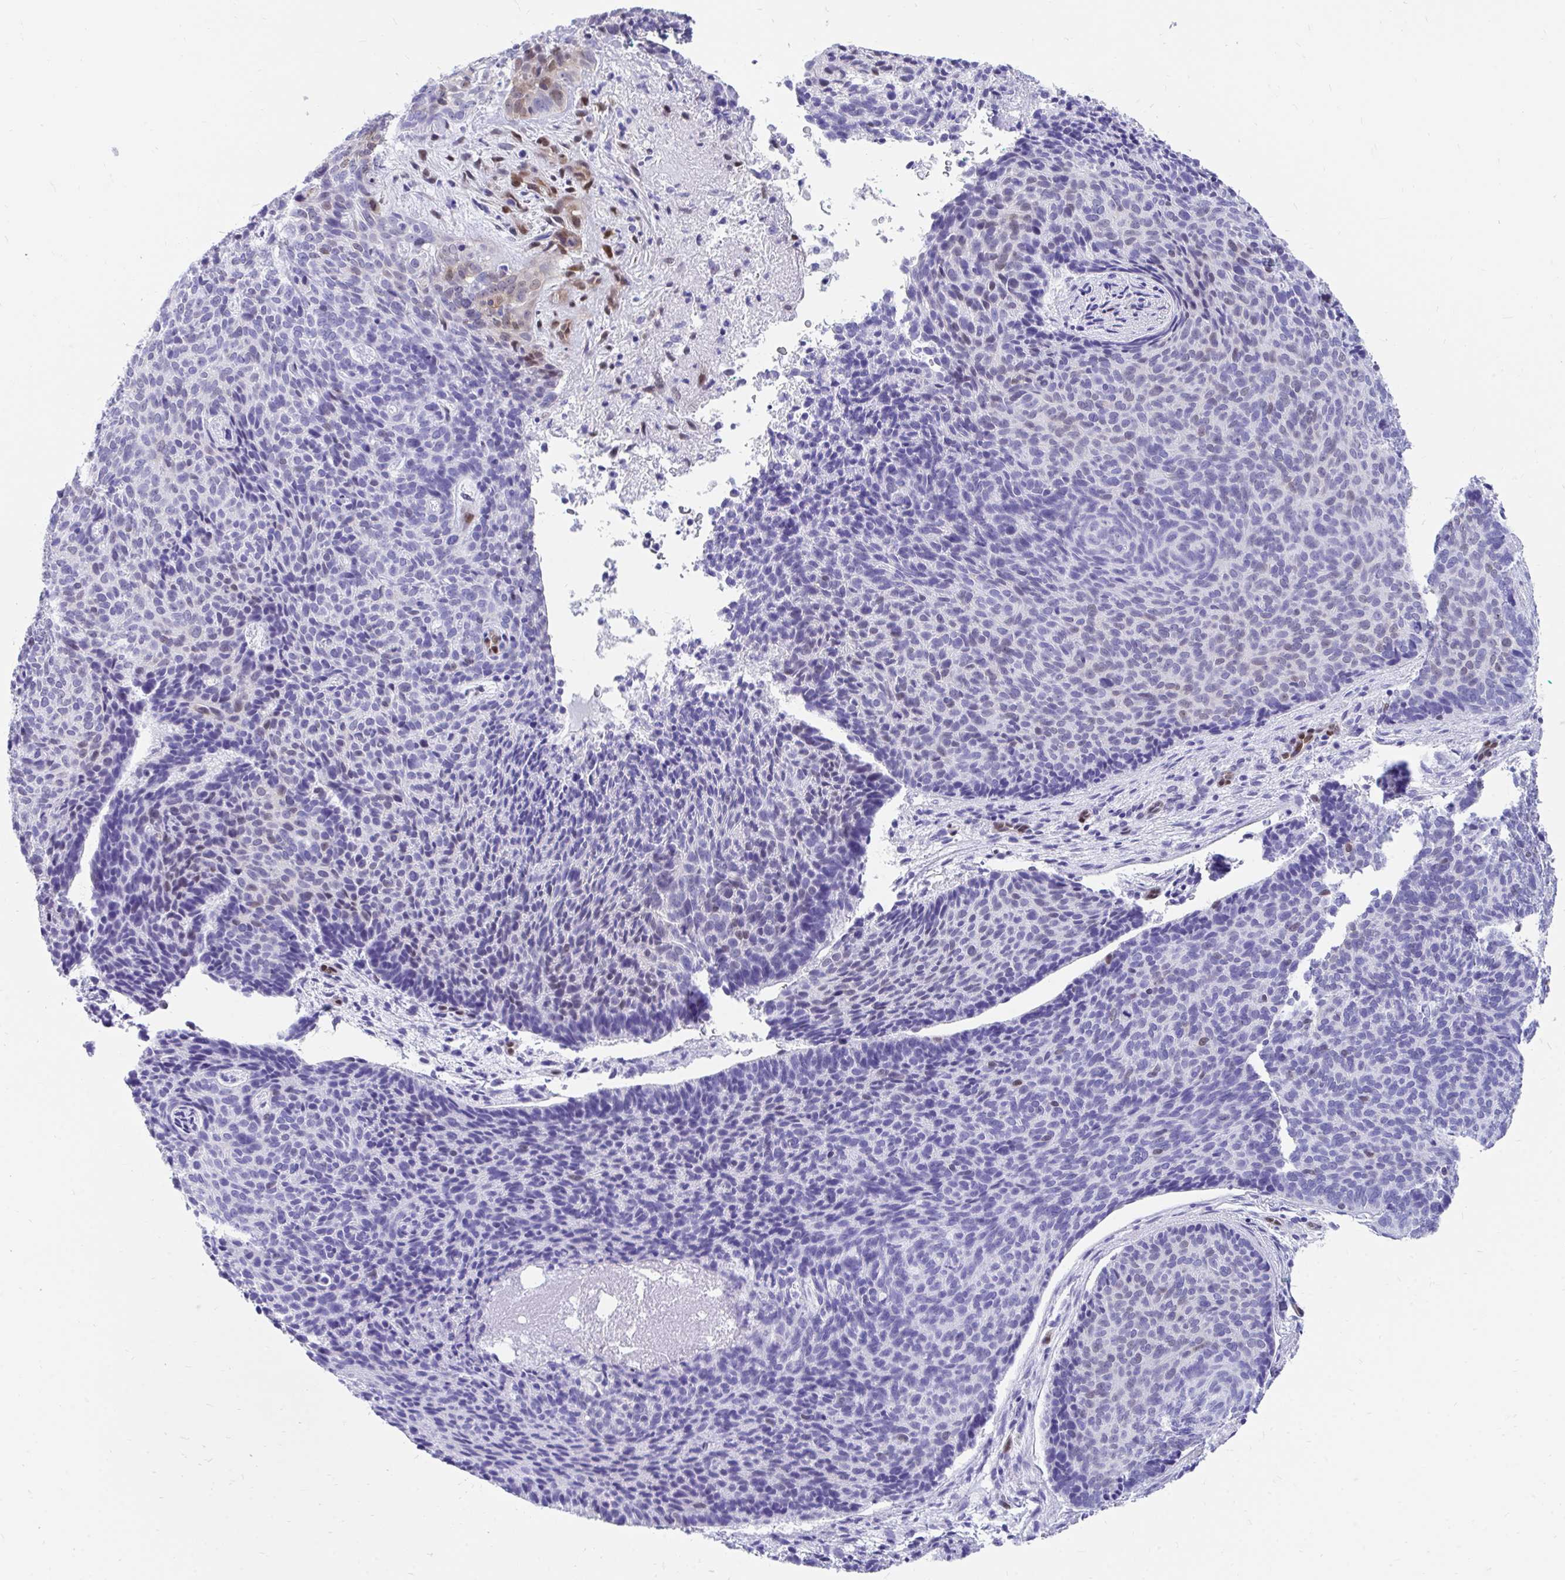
{"staining": {"intensity": "negative", "quantity": "none", "location": "none"}, "tissue": "skin cancer", "cell_type": "Tumor cells", "image_type": "cancer", "snomed": [{"axis": "morphology", "description": "Basal cell carcinoma"}, {"axis": "topography", "description": "Skin"}, {"axis": "topography", "description": "Skin of head"}], "caption": "A histopathology image of human skin basal cell carcinoma is negative for staining in tumor cells.", "gene": "RBPMS", "patient": {"sex": "female", "age": 92}}